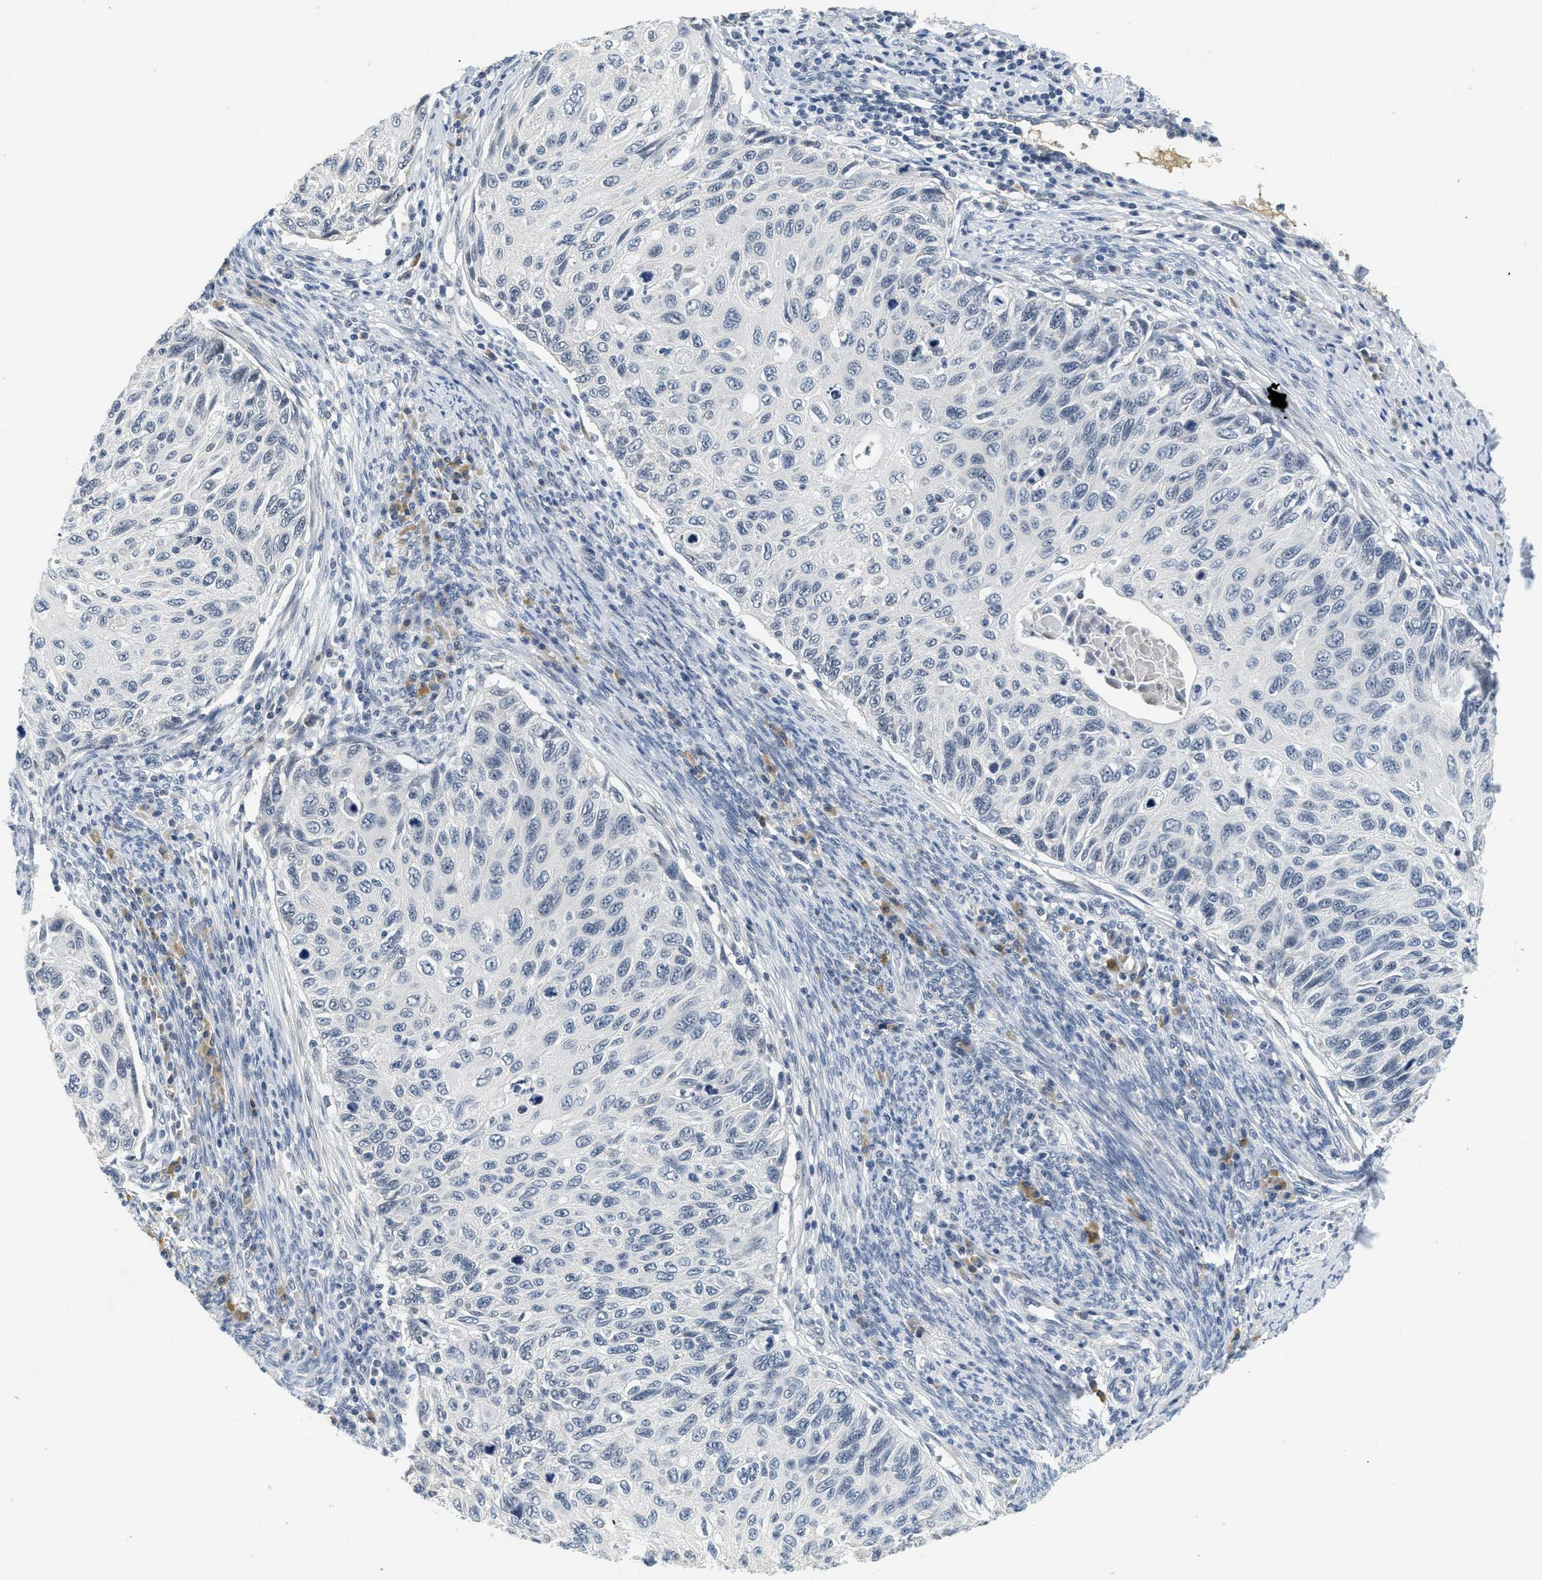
{"staining": {"intensity": "negative", "quantity": "none", "location": "none"}, "tissue": "cervical cancer", "cell_type": "Tumor cells", "image_type": "cancer", "snomed": [{"axis": "morphology", "description": "Squamous cell carcinoma, NOS"}, {"axis": "topography", "description": "Cervix"}], "caption": "The photomicrograph displays no staining of tumor cells in squamous cell carcinoma (cervical). Brightfield microscopy of IHC stained with DAB (brown) and hematoxylin (blue), captured at high magnification.", "gene": "MZF1", "patient": {"sex": "female", "age": 70}}